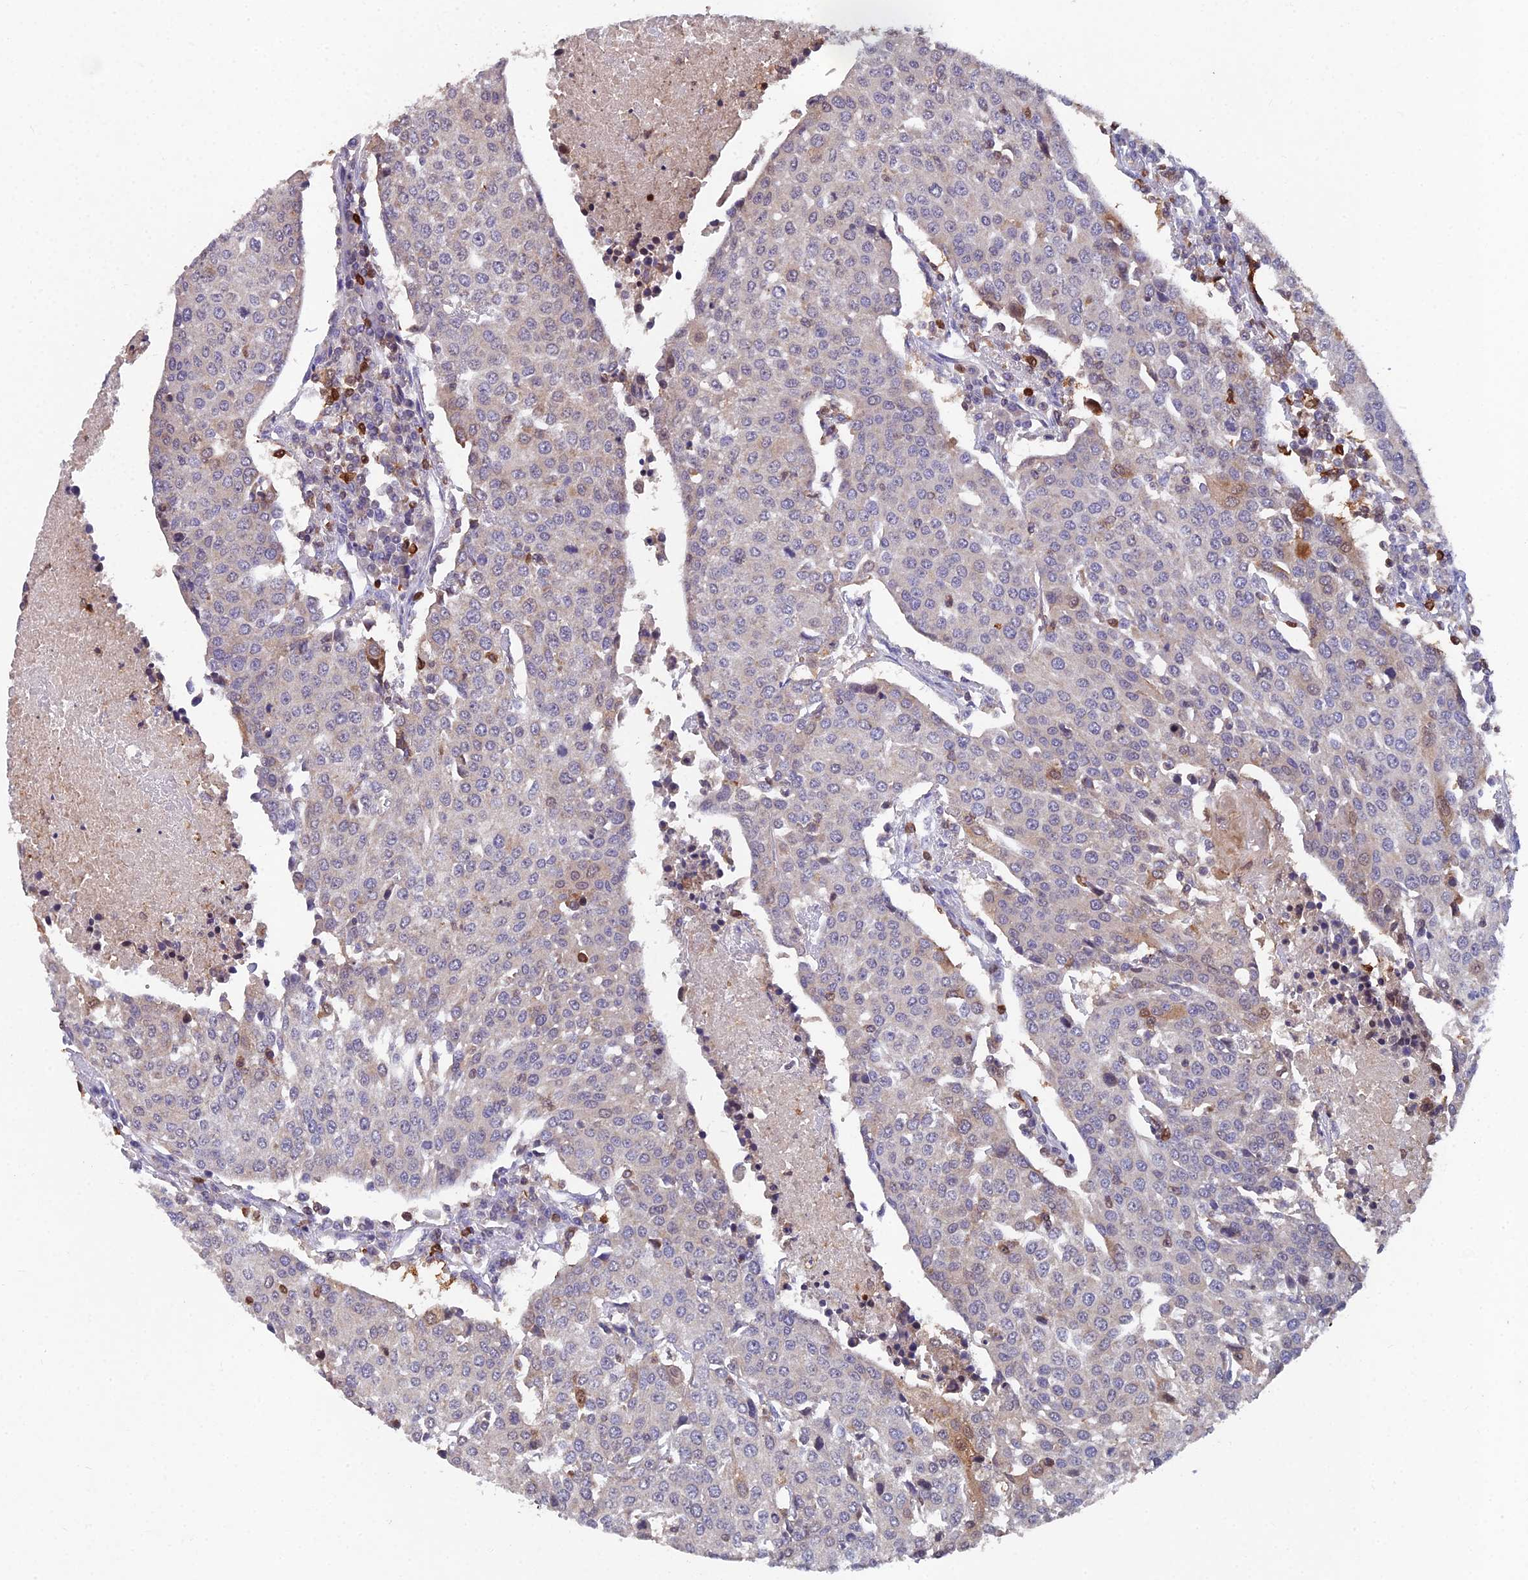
{"staining": {"intensity": "negative", "quantity": "none", "location": "none"}, "tissue": "urothelial cancer", "cell_type": "Tumor cells", "image_type": "cancer", "snomed": [{"axis": "morphology", "description": "Urothelial carcinoma, High grade"}, {"axis": "topography", "description": "Urinary bladder"}], "caption": "A high-resolution histopathology image shows immunohistochemistry (IHC) staining of high-grade urothelial carcinoma, which demonstrates no significant expression in tumor cells.", "gene": "GALK2", "patient": {"sex": "female", "age": 85}}